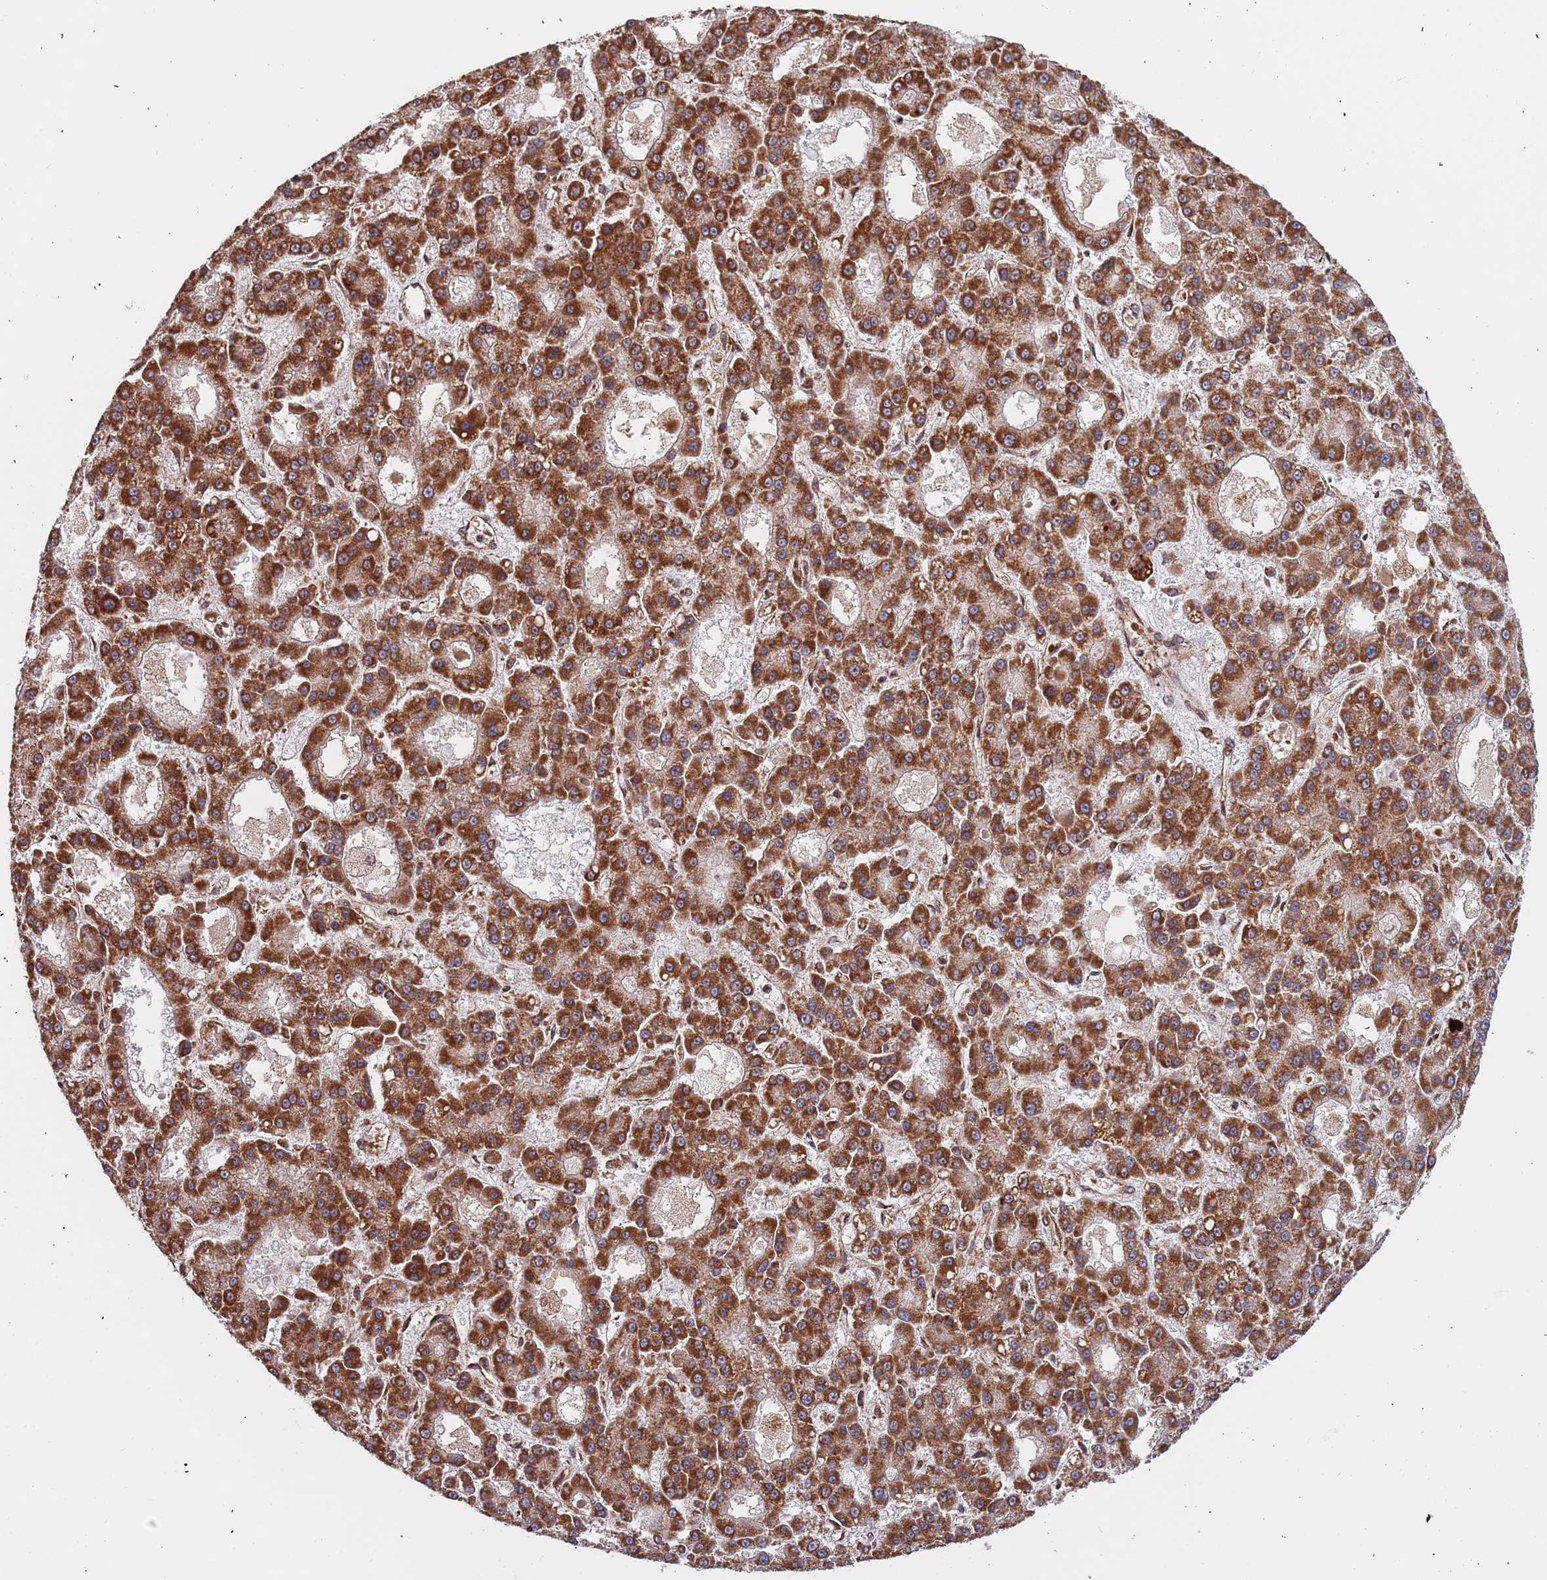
{"staining": {"intensity": "strong", "quantity": ">75%", "location": "cytoplasmic/membranous"}, "tissue": "liver cancer", "cell_type": "Tumor cells", "image_type": "cancer", "snomed": [{"axis": "morphology", "description": "Carcinoma, Hepatocellular, NOS"}, {"axis": "topography", "description": "Liver"}], "caption": "Immunohistochemical staining of liver cancer exhibits high levels of strong cytoplasmic/membranous staining in approximately >75% of tumor cells. Nuclei are stained in blue.", "gene": "DCHS1", "patient": {"sex": "male", "age": 70}}